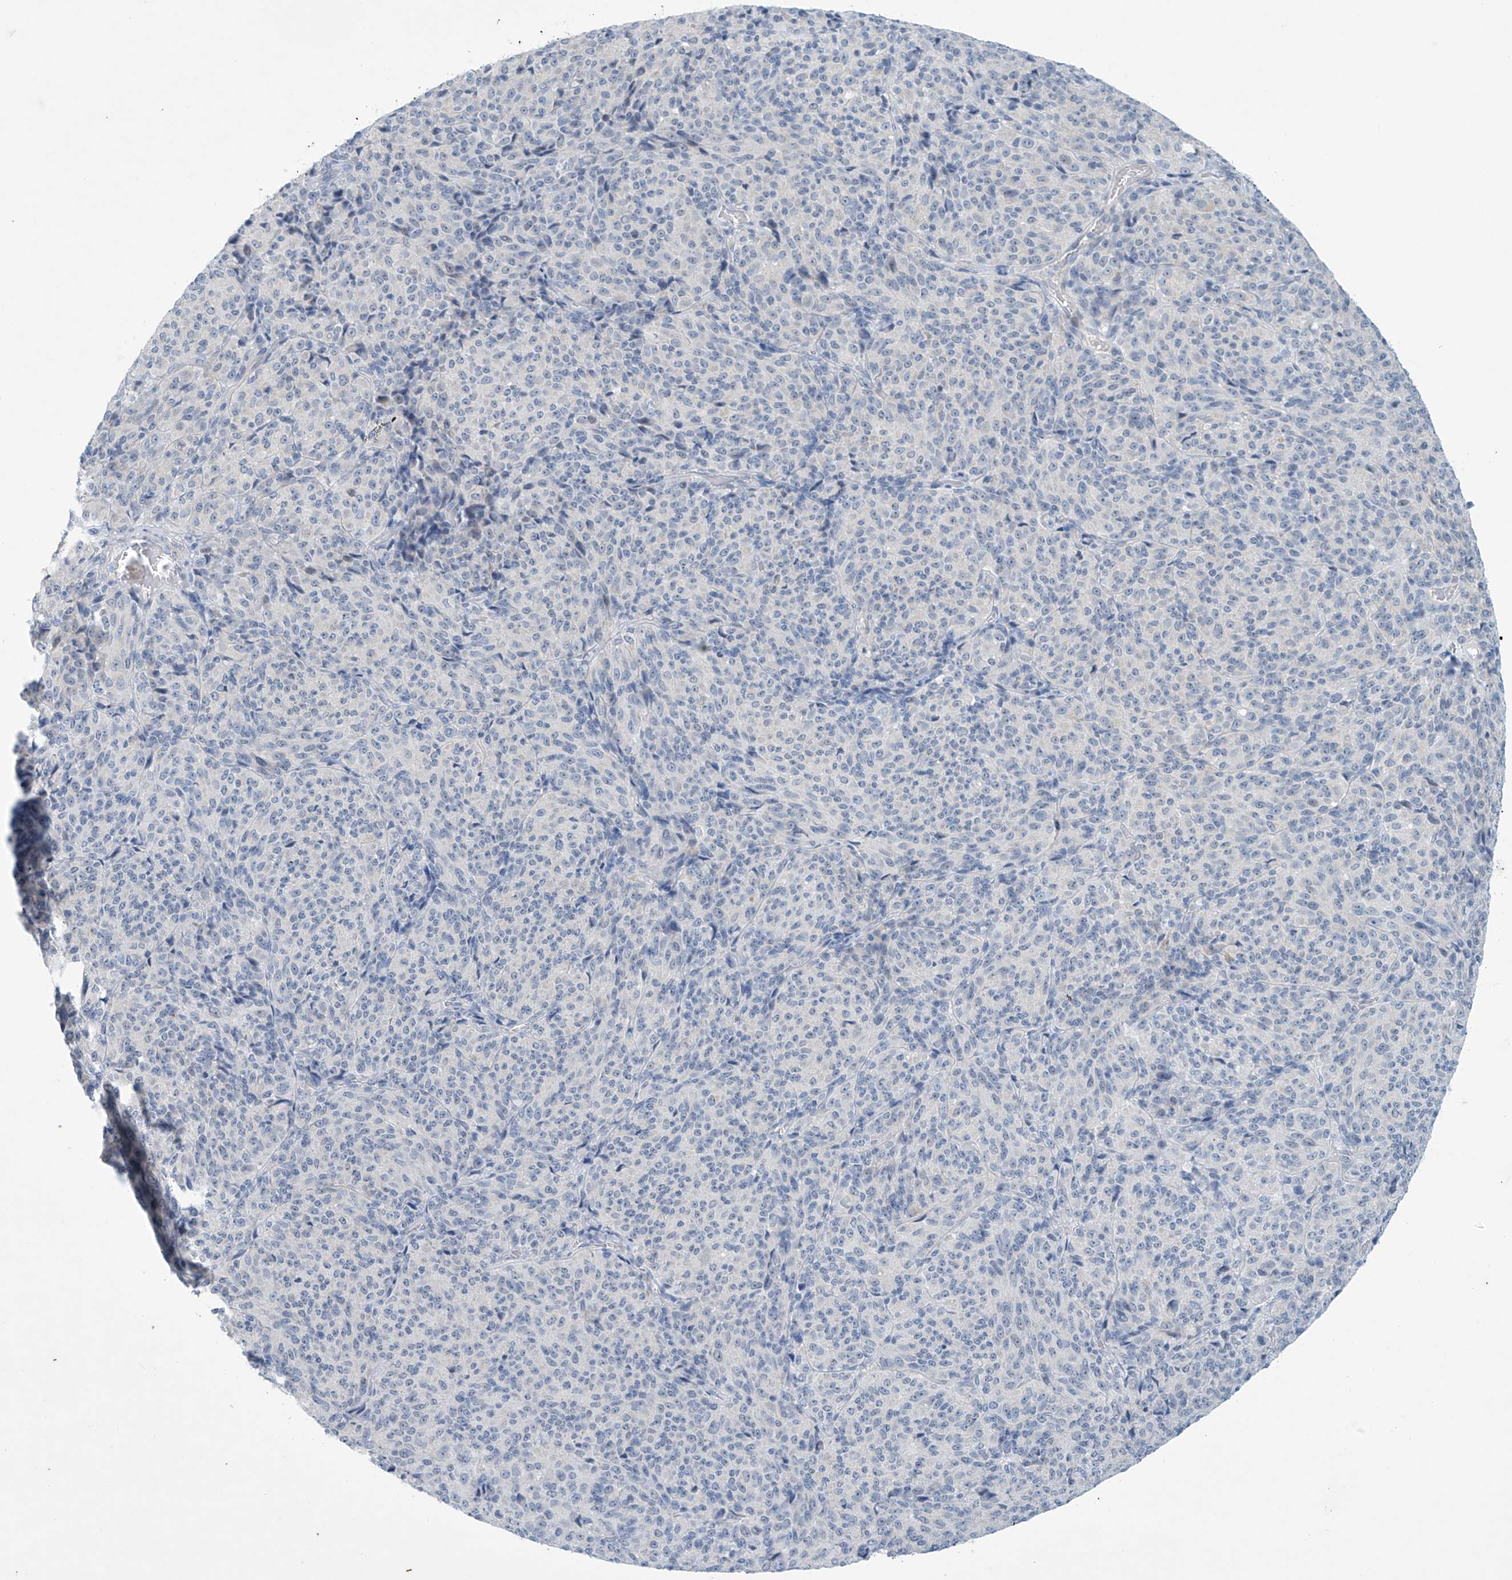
{"staining": {"intensity": "negative", "quantity": "none", "location": "none"}, "tissue": "melanoma", "cell_type": "Tumor cells", "image_type": "cancer", "snomed": [{"axis": "morphology", "description": "Malignant melanoma, Metastatic site"}, {"axis": "topography", "description": "Brain"}], "caption": "Tumor cells are negative for brown protein staining in melanoma.", "gene": "SLC35A5", "patient": {"sex": "female", "age": 56}}